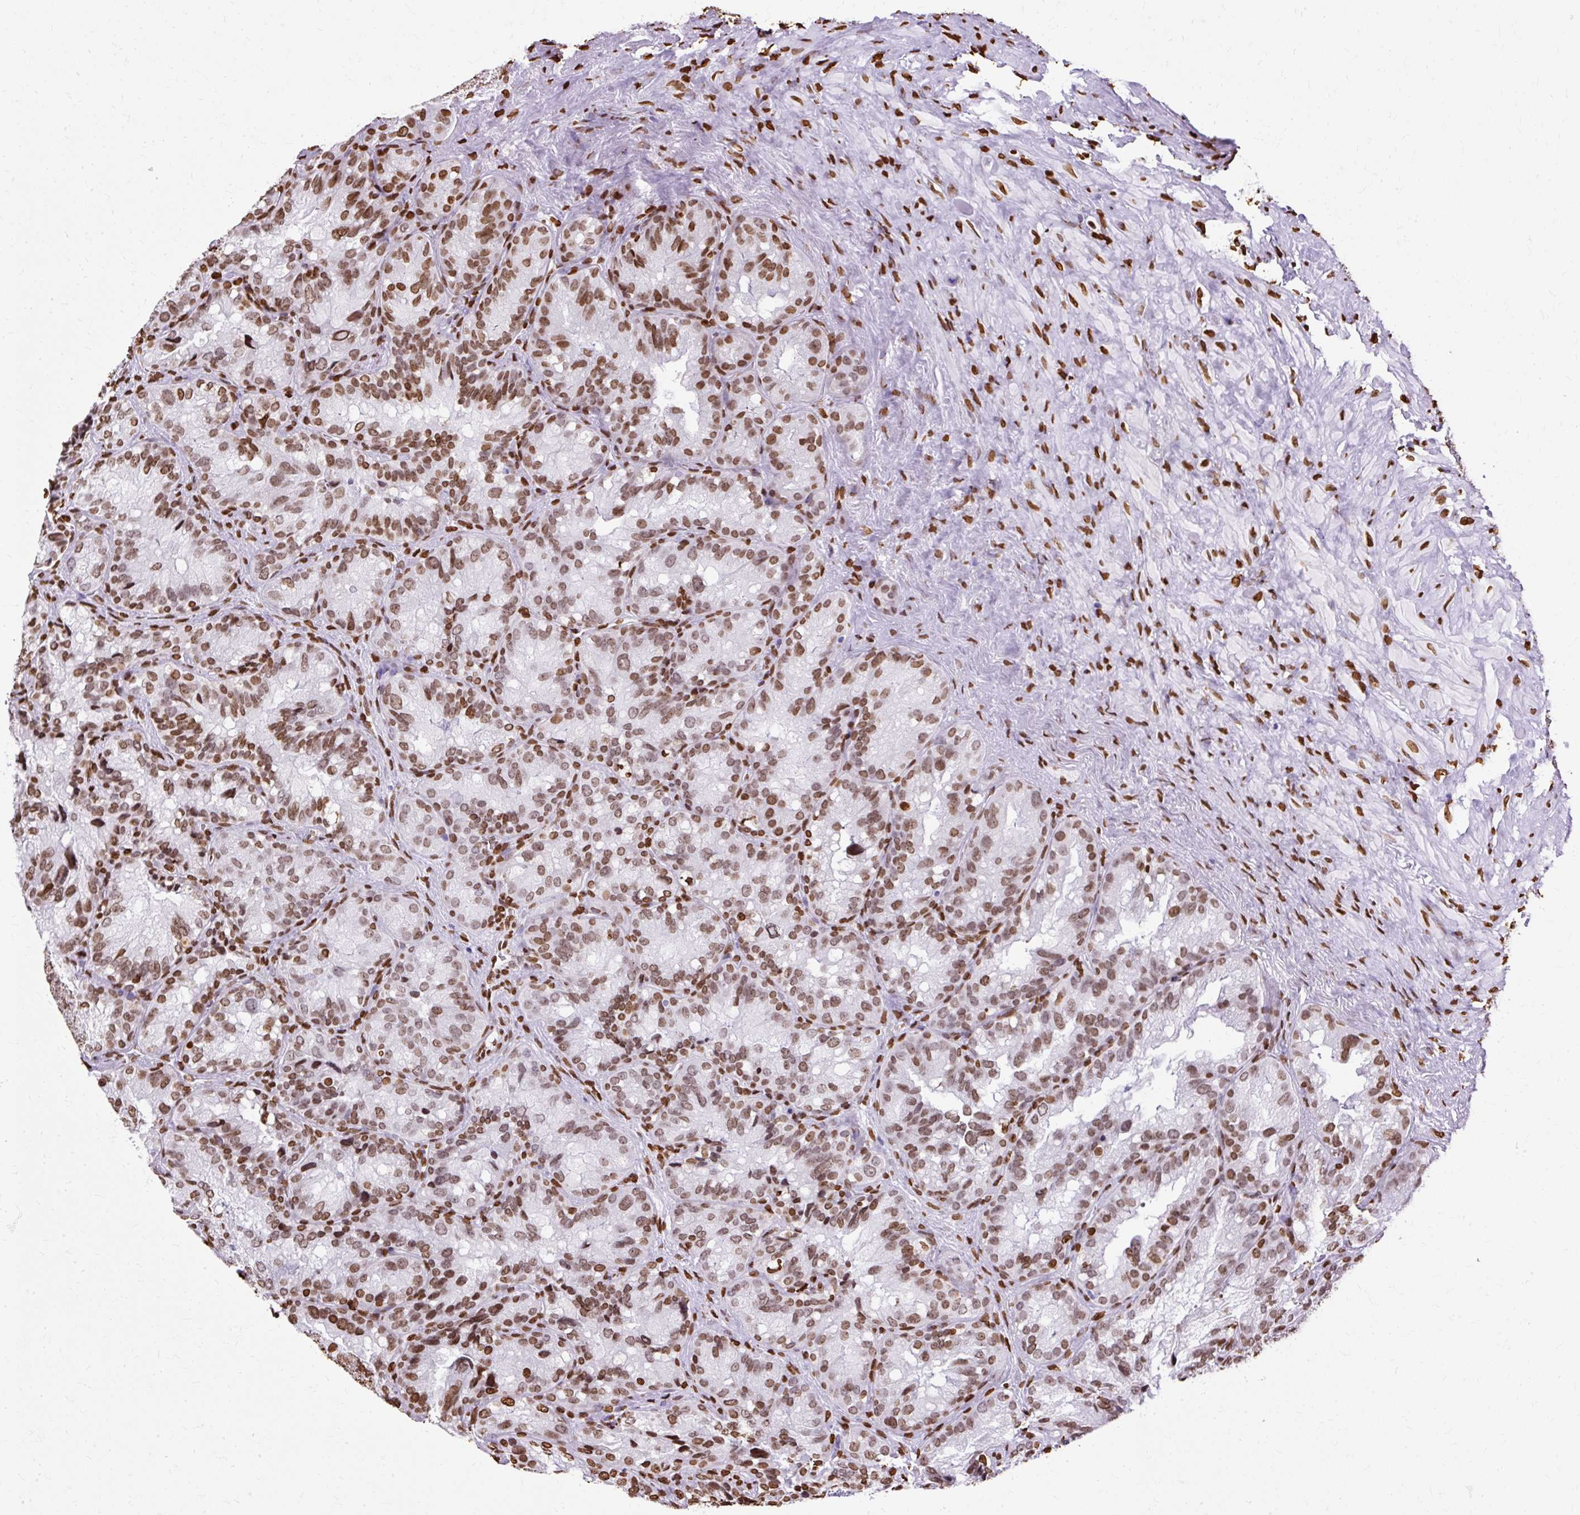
{"staining": {"intensity": "moderate", "quantity": ">75%", "location": "nuclear"}, "tissue": "seminal vesicle", "cell_type": "Glandular cells", "image_type": "normal", "snomed": [{"axis": "morphology", "description": "Normal tissue, NOS"}, {"axis": "topography", "description": "Seminal veicle"}], "caption": "Immunohistochemistry (IHC) (DAB (3,3'-diaminobenzidine)) staining of benign seminal vesicle shows moderate nuclear protein expression in approximately >75% of glandular cells.", "gene": "TMEM184C", "patient": {"sex": "male", "age": 69}}